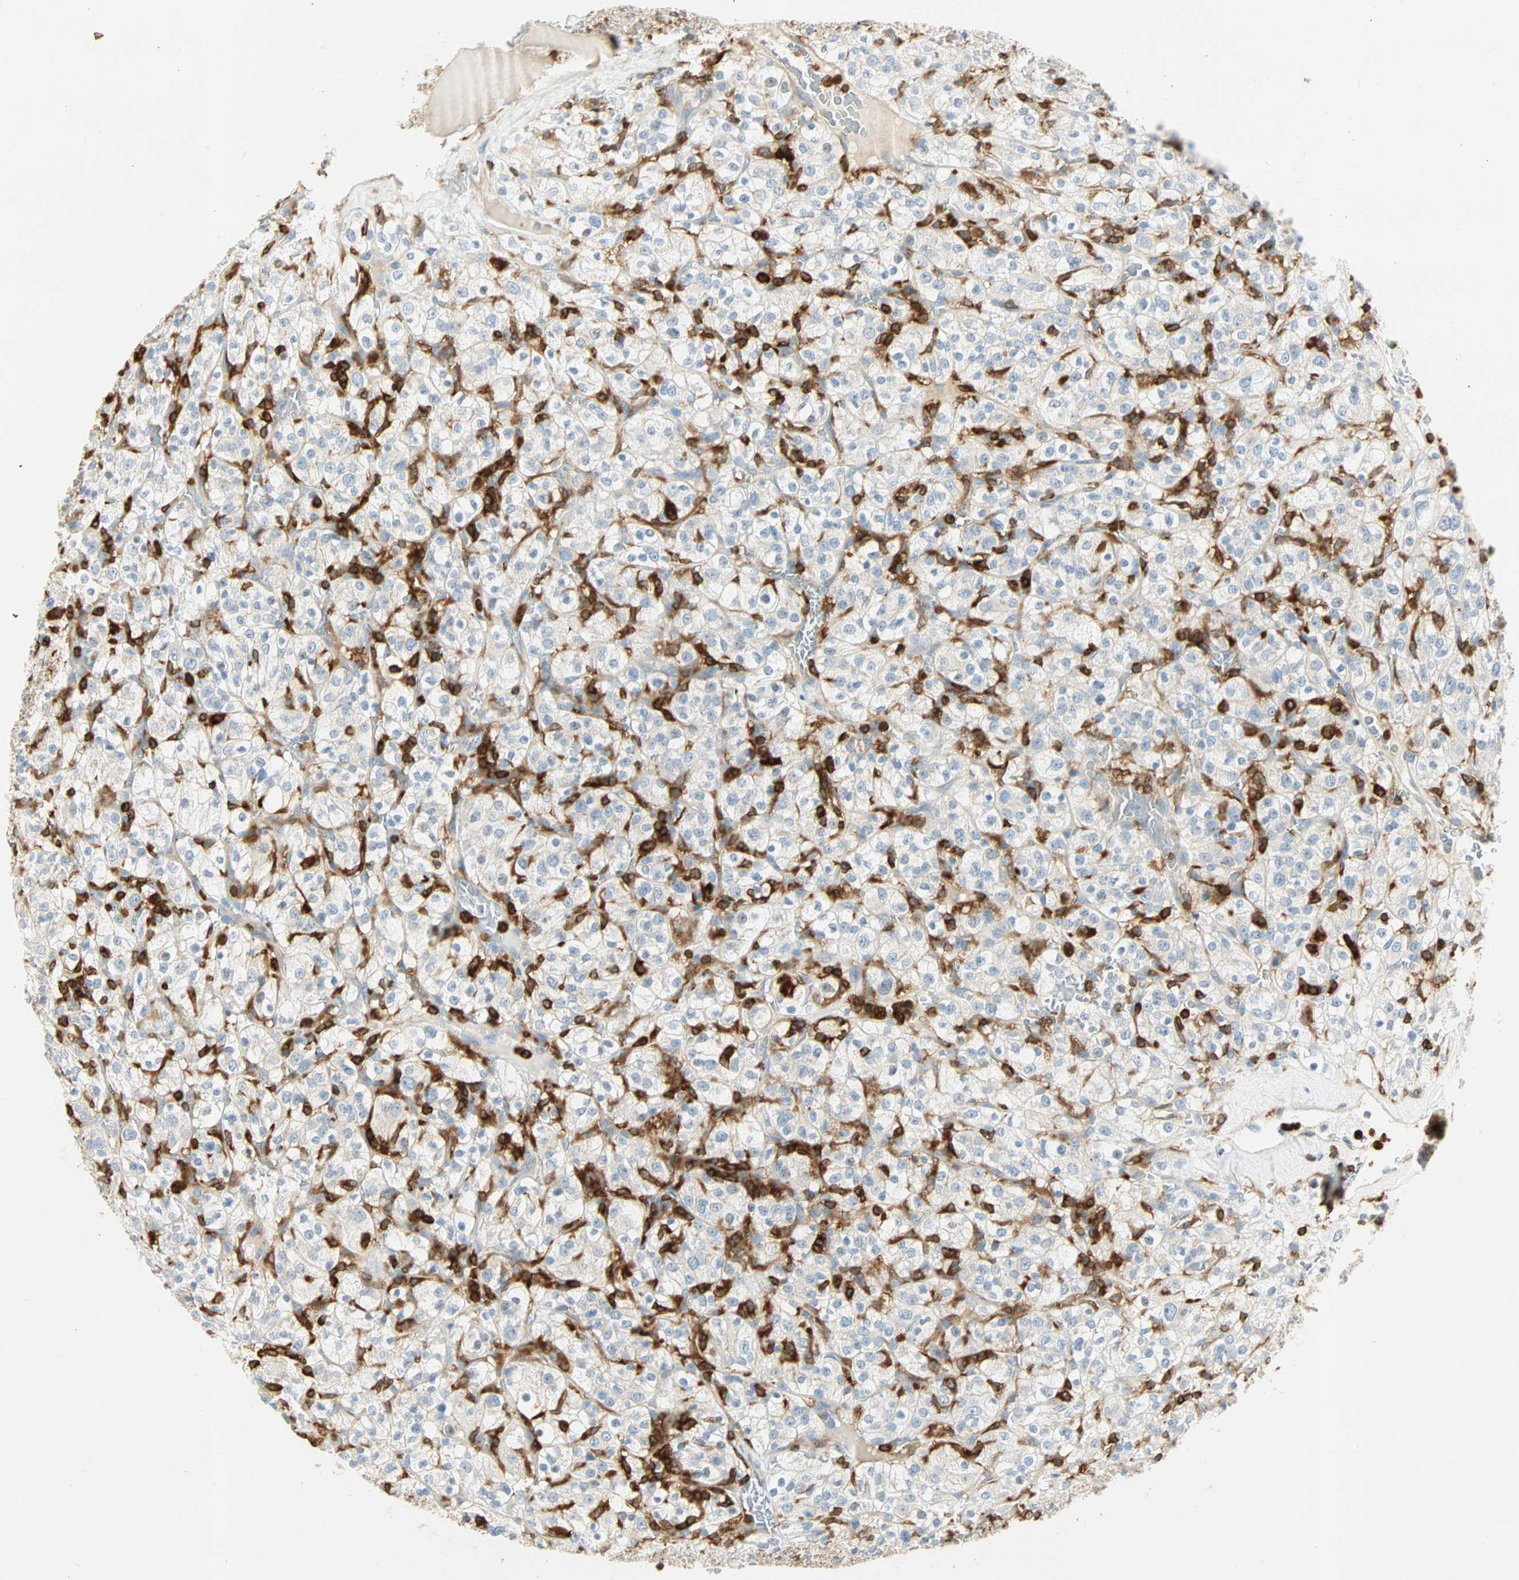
{"staining": {"intensity": "negative", "quantity": "none", "location": "none"}, "tissue": "renal cancer", "cell_type": "Tumor cells", "image_type": "cancer", "snomed": [{"axis": "morphology", "description": "Normal tissue, NOS"}, {"axis": "morphology", "description": "Adenocarcinoma, NOS"}, {"axis": "topography", "description": "Kidney"}], "caption": "This is an immunohistochemistry (IHC) histopathology image of human renal adenocarcinoma. There is no staining in tumor cells.", "gene": "FMNL1", "patient": {"sex": "female", "age": 72}}